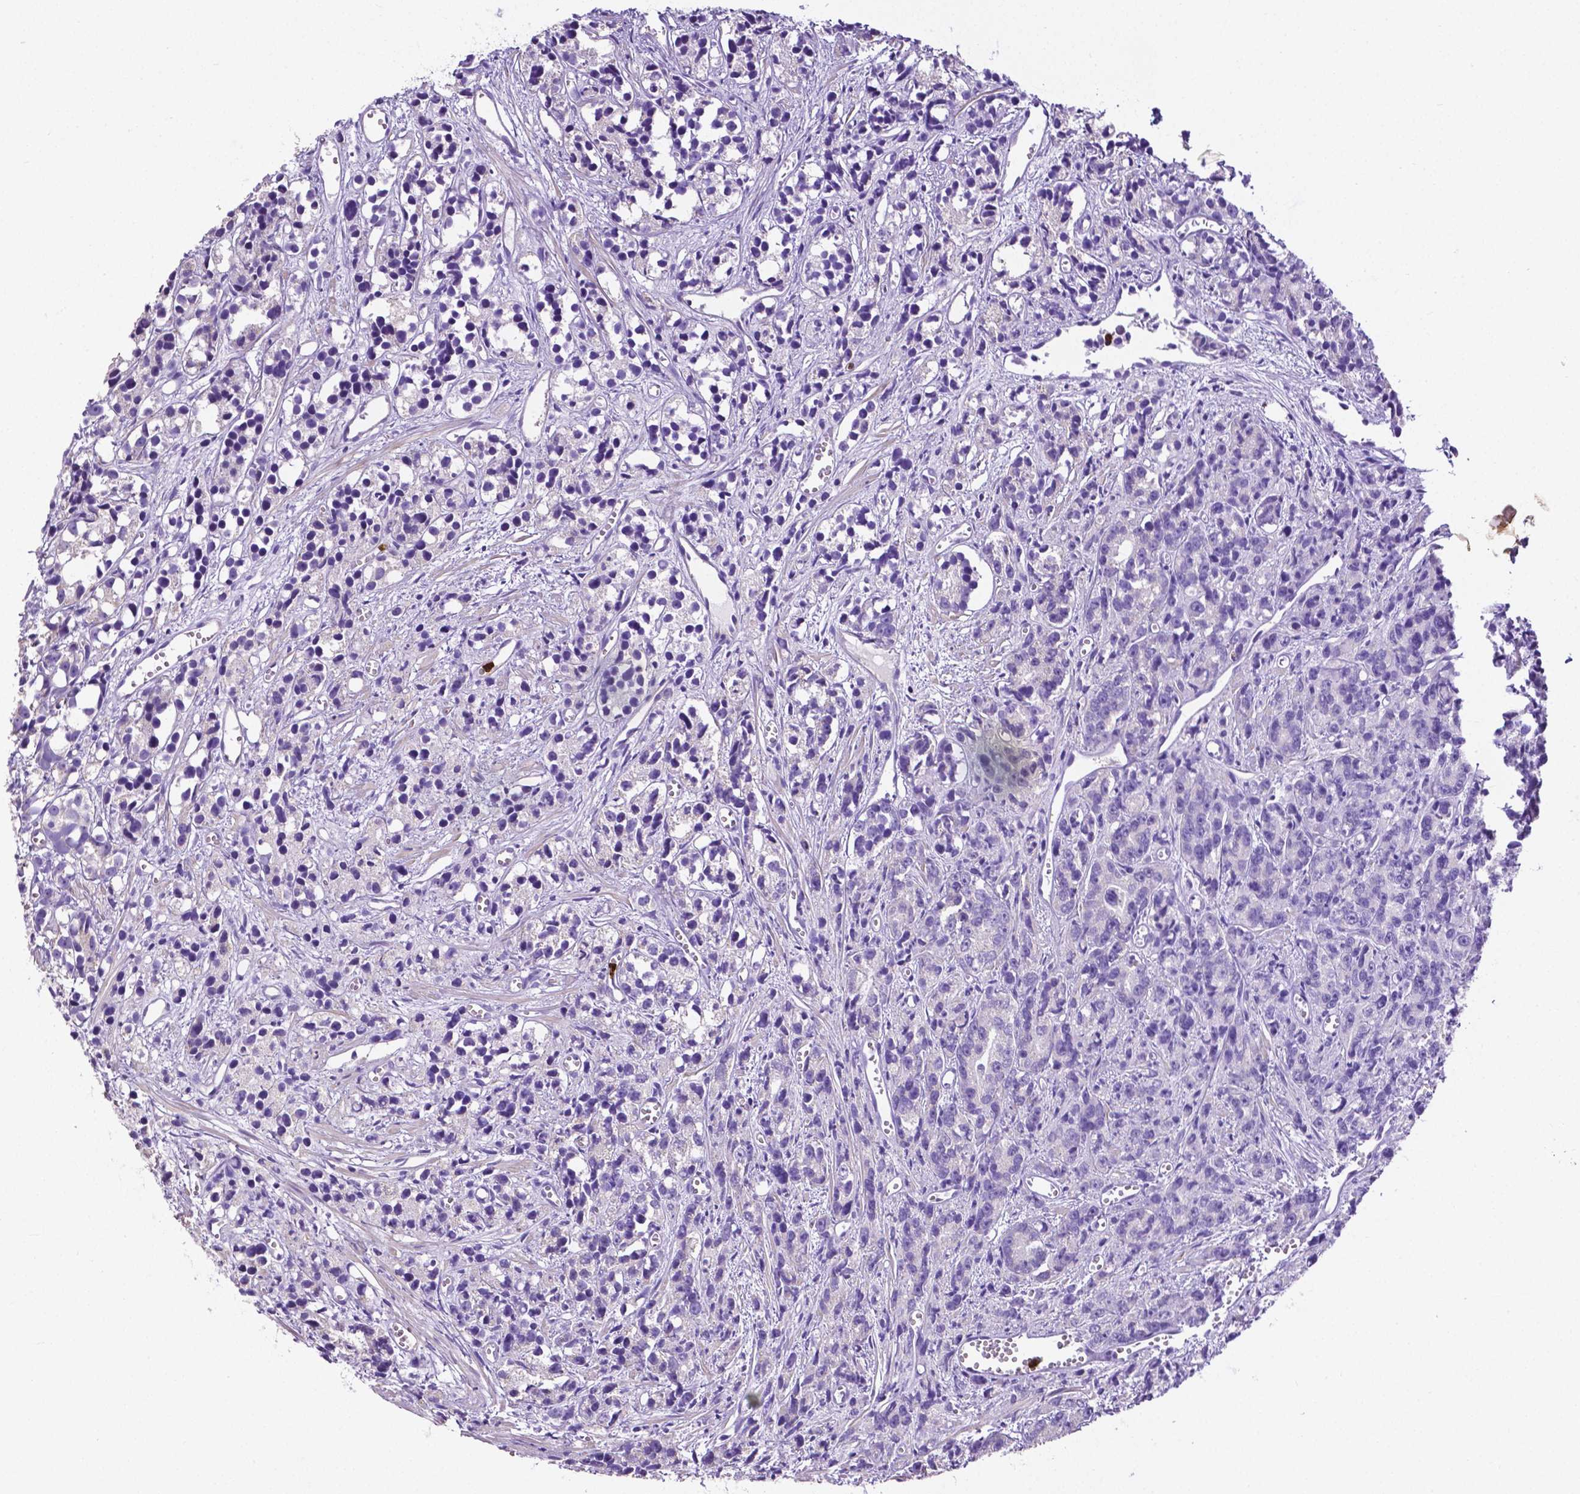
{"staining": {"intensity": "negative", "quantity": "none", "location": "none"}, "tissue": "prostate cancer", "cell_type": "Tumor cells", "image_type": "cancer", "snomed": [{"axis": "morphology", "description": "Adenocarcinoma, High grade"}, {"axis": "topography", "description": "Prostate"}], "caption": "Micrograph shows no protein positivity in tumor cells of prostate cancer tissue. (Immunohistochemistry (ihc), brightfield microscopy, high magnification).", "gene": "MMP9", "patient": {"sex": "male", "age": 77}}